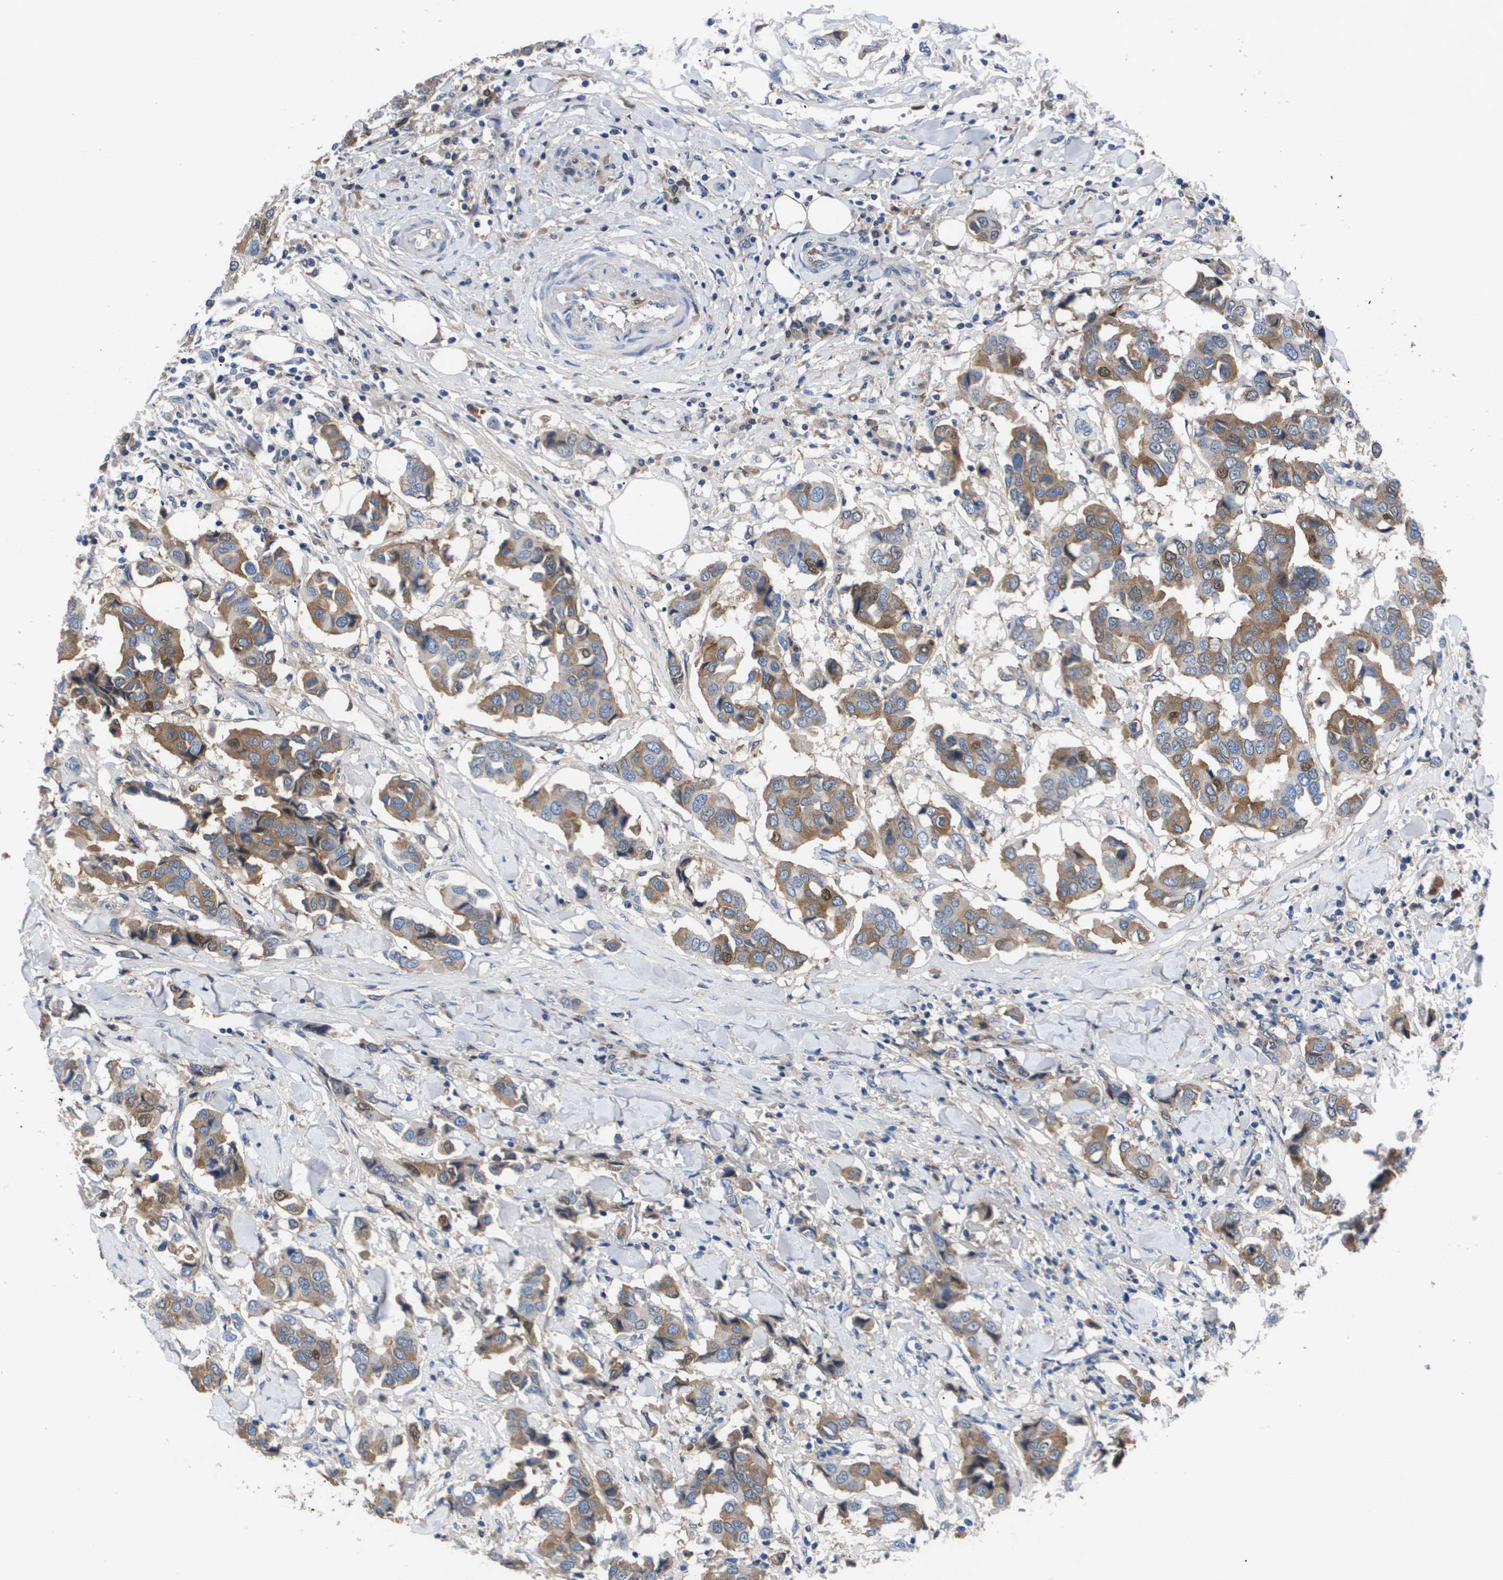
{"staining": {"intensity": "moderate", "quantity": ">75%", "location": "cytoplasmic/membranous"}, "tissue": "breast cancer", "cell_type": "Tumor cells", "image_type": "cancer", "snomed": [{"axis": "morphology", "description": "Duct carcinoma"}, {"axis": "topography", "description": "Breast"}], "caption": "This is a micrograph of immunohistochemistry staining of breast cancer (intraductal carcinoma), which shows moderate staining in the cytoplasmic/membranous of tumor cells.", "gene": "SERPINA6", "patient": {"sex": "female", "age": 80}}